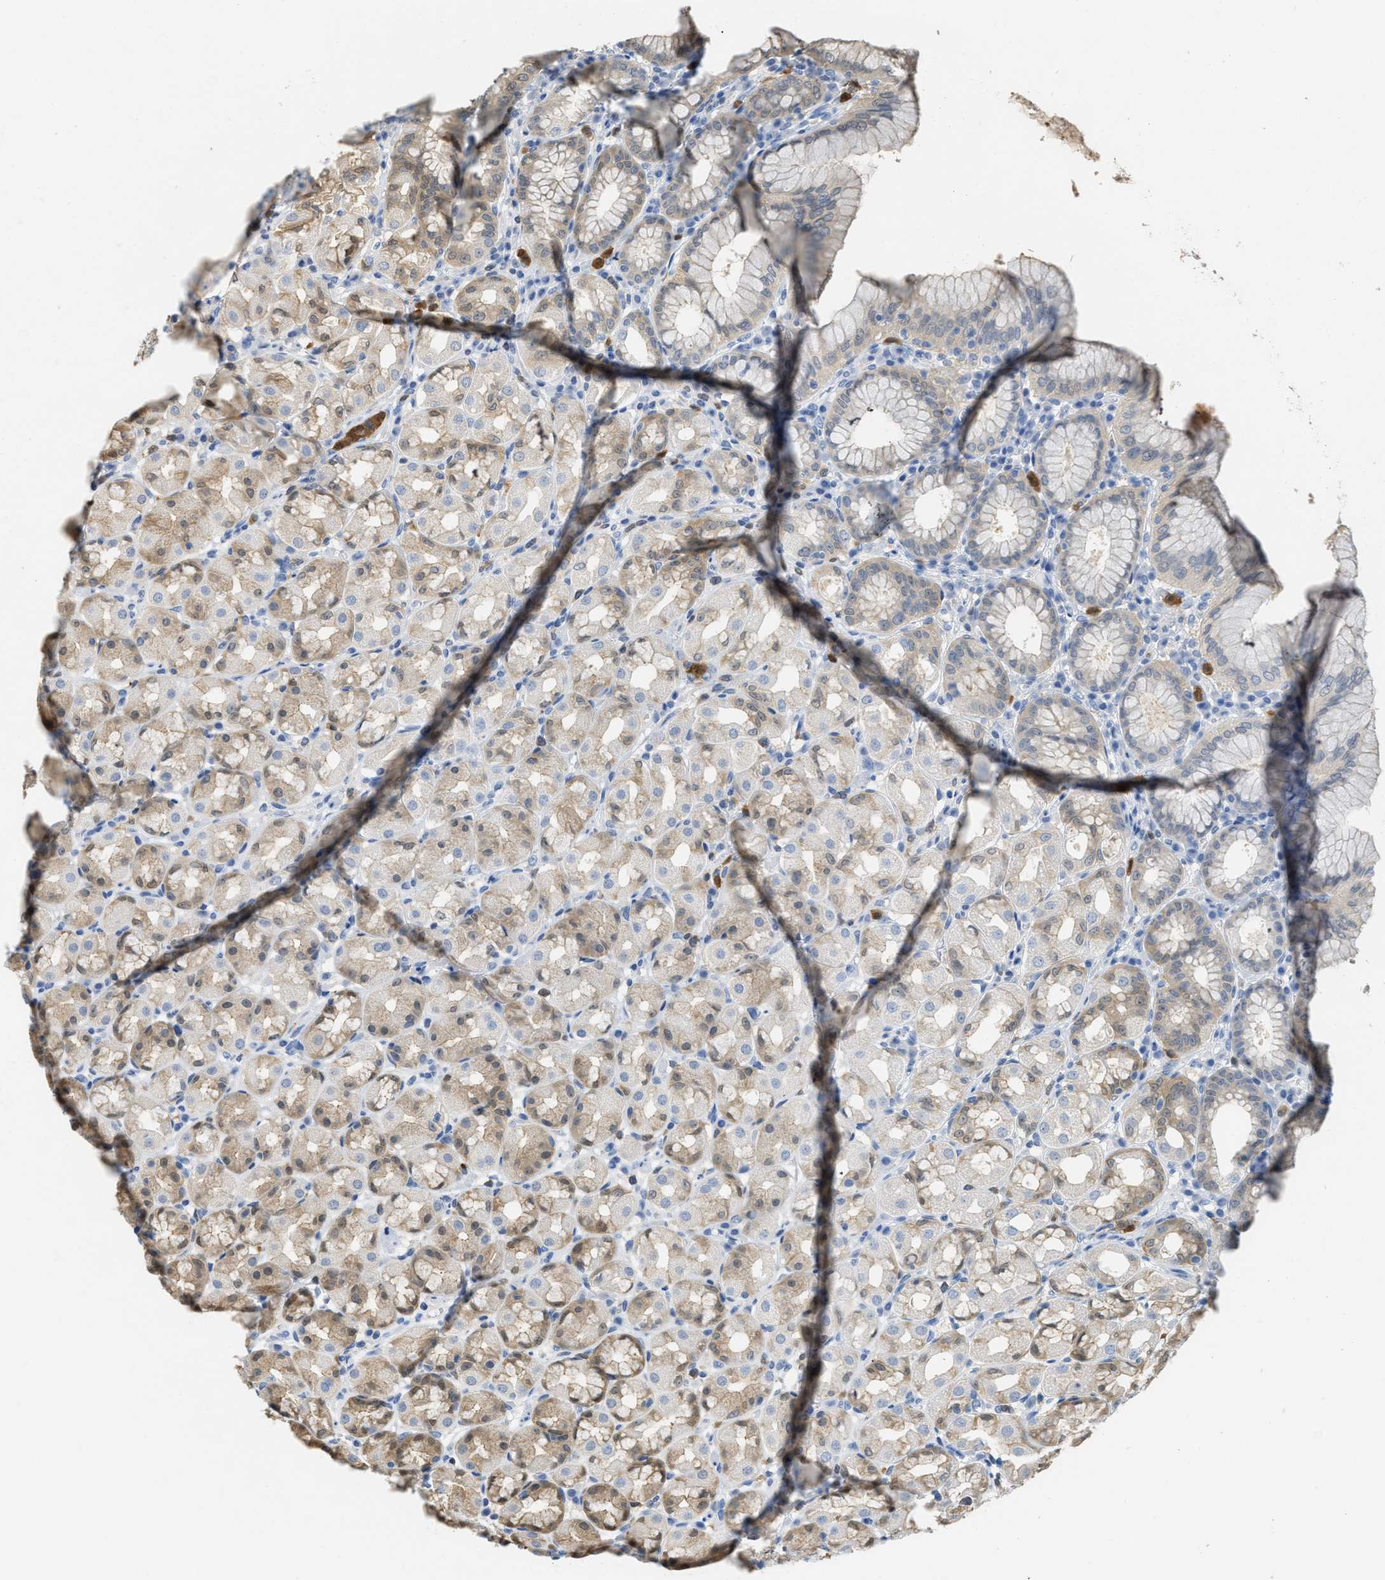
{"staining": {"intensity": "weak", "quantity": ">75%", "location": "cytoplasmic/membranous,nuclear"}, "tissue": "stomach", "cell_type": "Glandular cells", "image_type": "normal", "snomed": [{"axis": "morphology", "description": "Normal tissue, NOS"}, {"axis": "topography", "description": "Stomach"}, {"axis": "topography", "description": "Stomach, lower"}], "caption": "Protein analysis of unremarkable stomach demonstrates weak cytoplasmic/membranous,nuclear staining in approximately >75% of glandular cells. The staining was performed using DAB (3,3'-diaminobenzidine), with brown indicating positive protein expression. Nuclei are stained blue with hematoxylin.", "gene": "SERPINB1", "patient": {"sex": "female", "age": 56}}